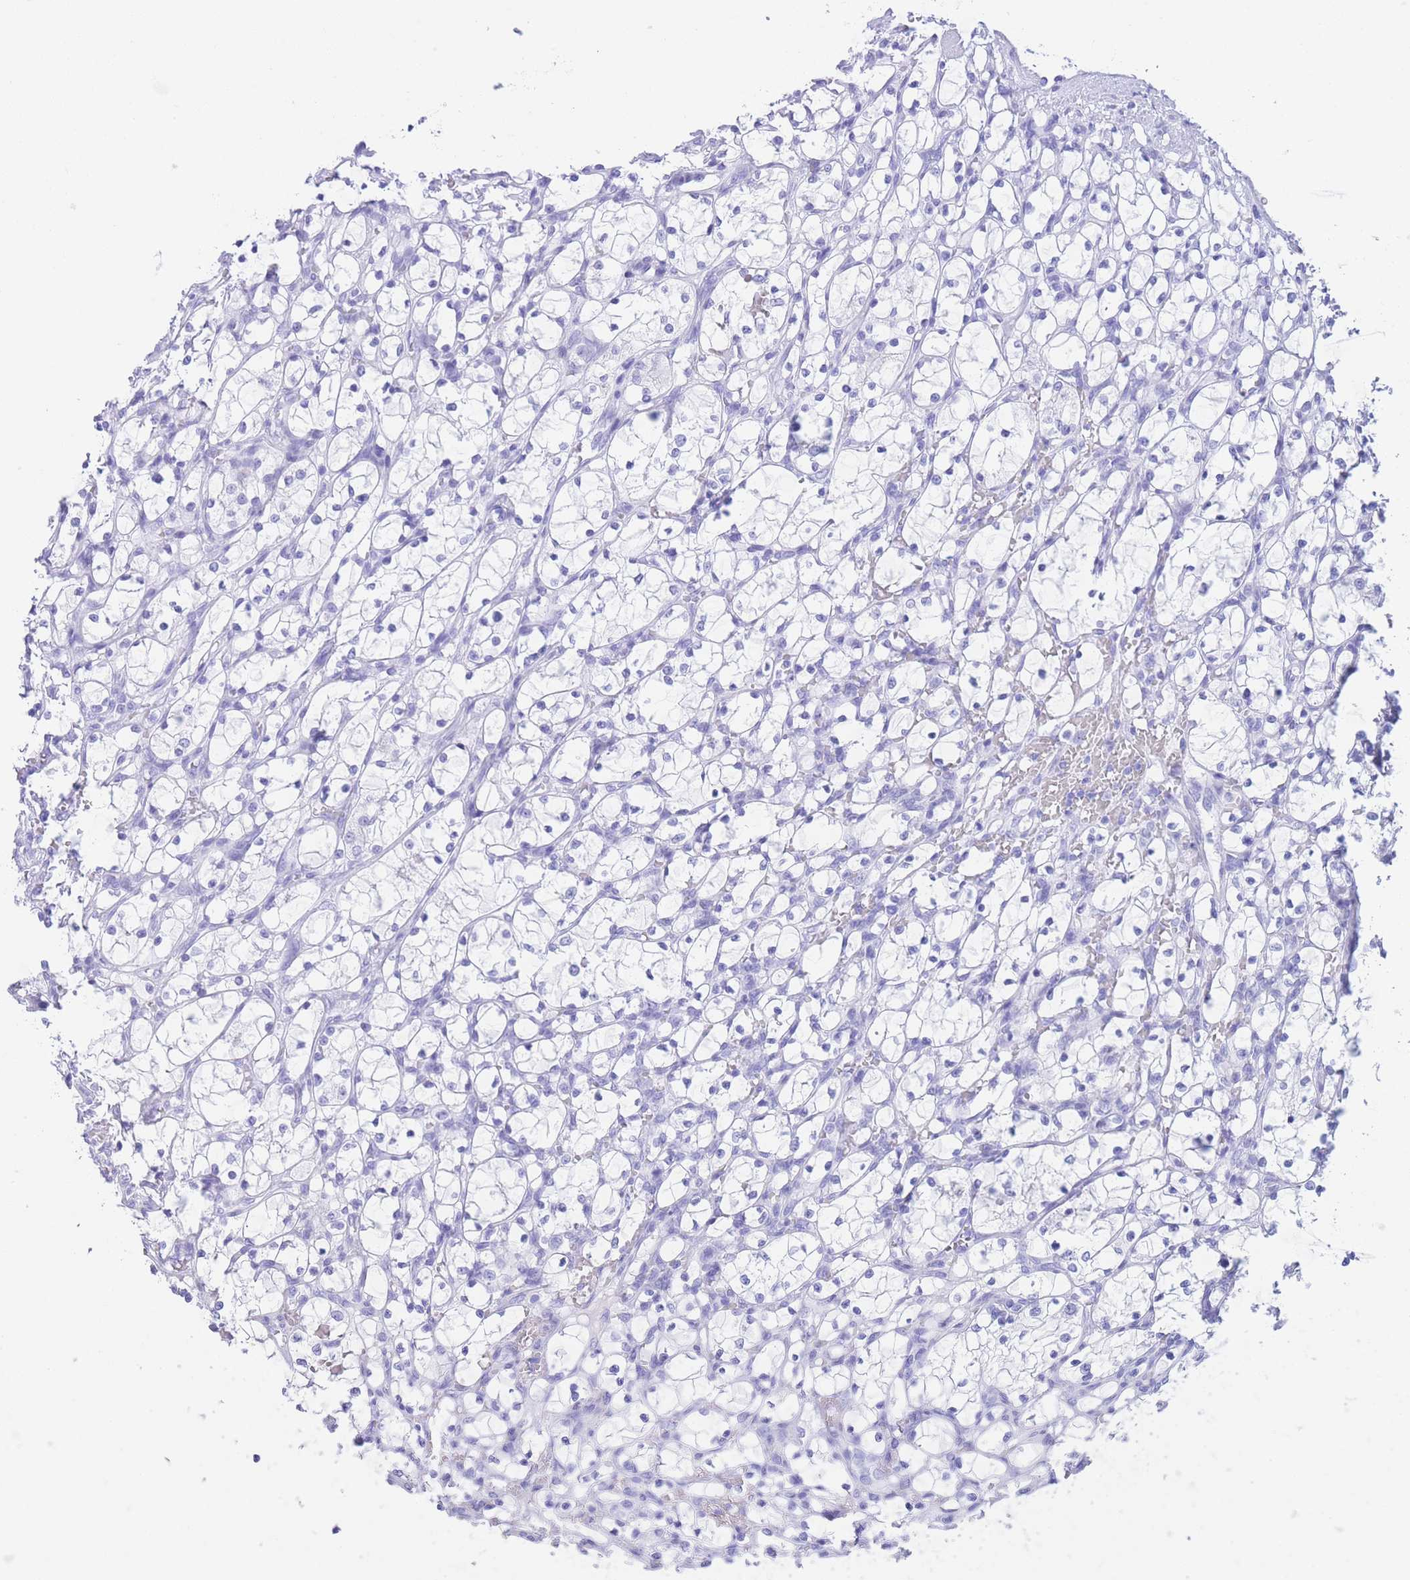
{"staining": {"intensity": "negative", "quantity": "none", "location": "none"}, "tissue": "renal cancer", "cell_type": "Tumor cells", "image_type": "cancer", "snomed": [{"axis": "morphology", "description": "Adenocarcinoma, NOS"}, {"axis": "topography", "description": "Kidney"}], "caption": "There is no significant positivity in tumor cells of renal adenocarcinoma. Nuclei are stained in blue.", "gene": "SLCO1B3", "patient": {"sex": "female", "age": 69}}